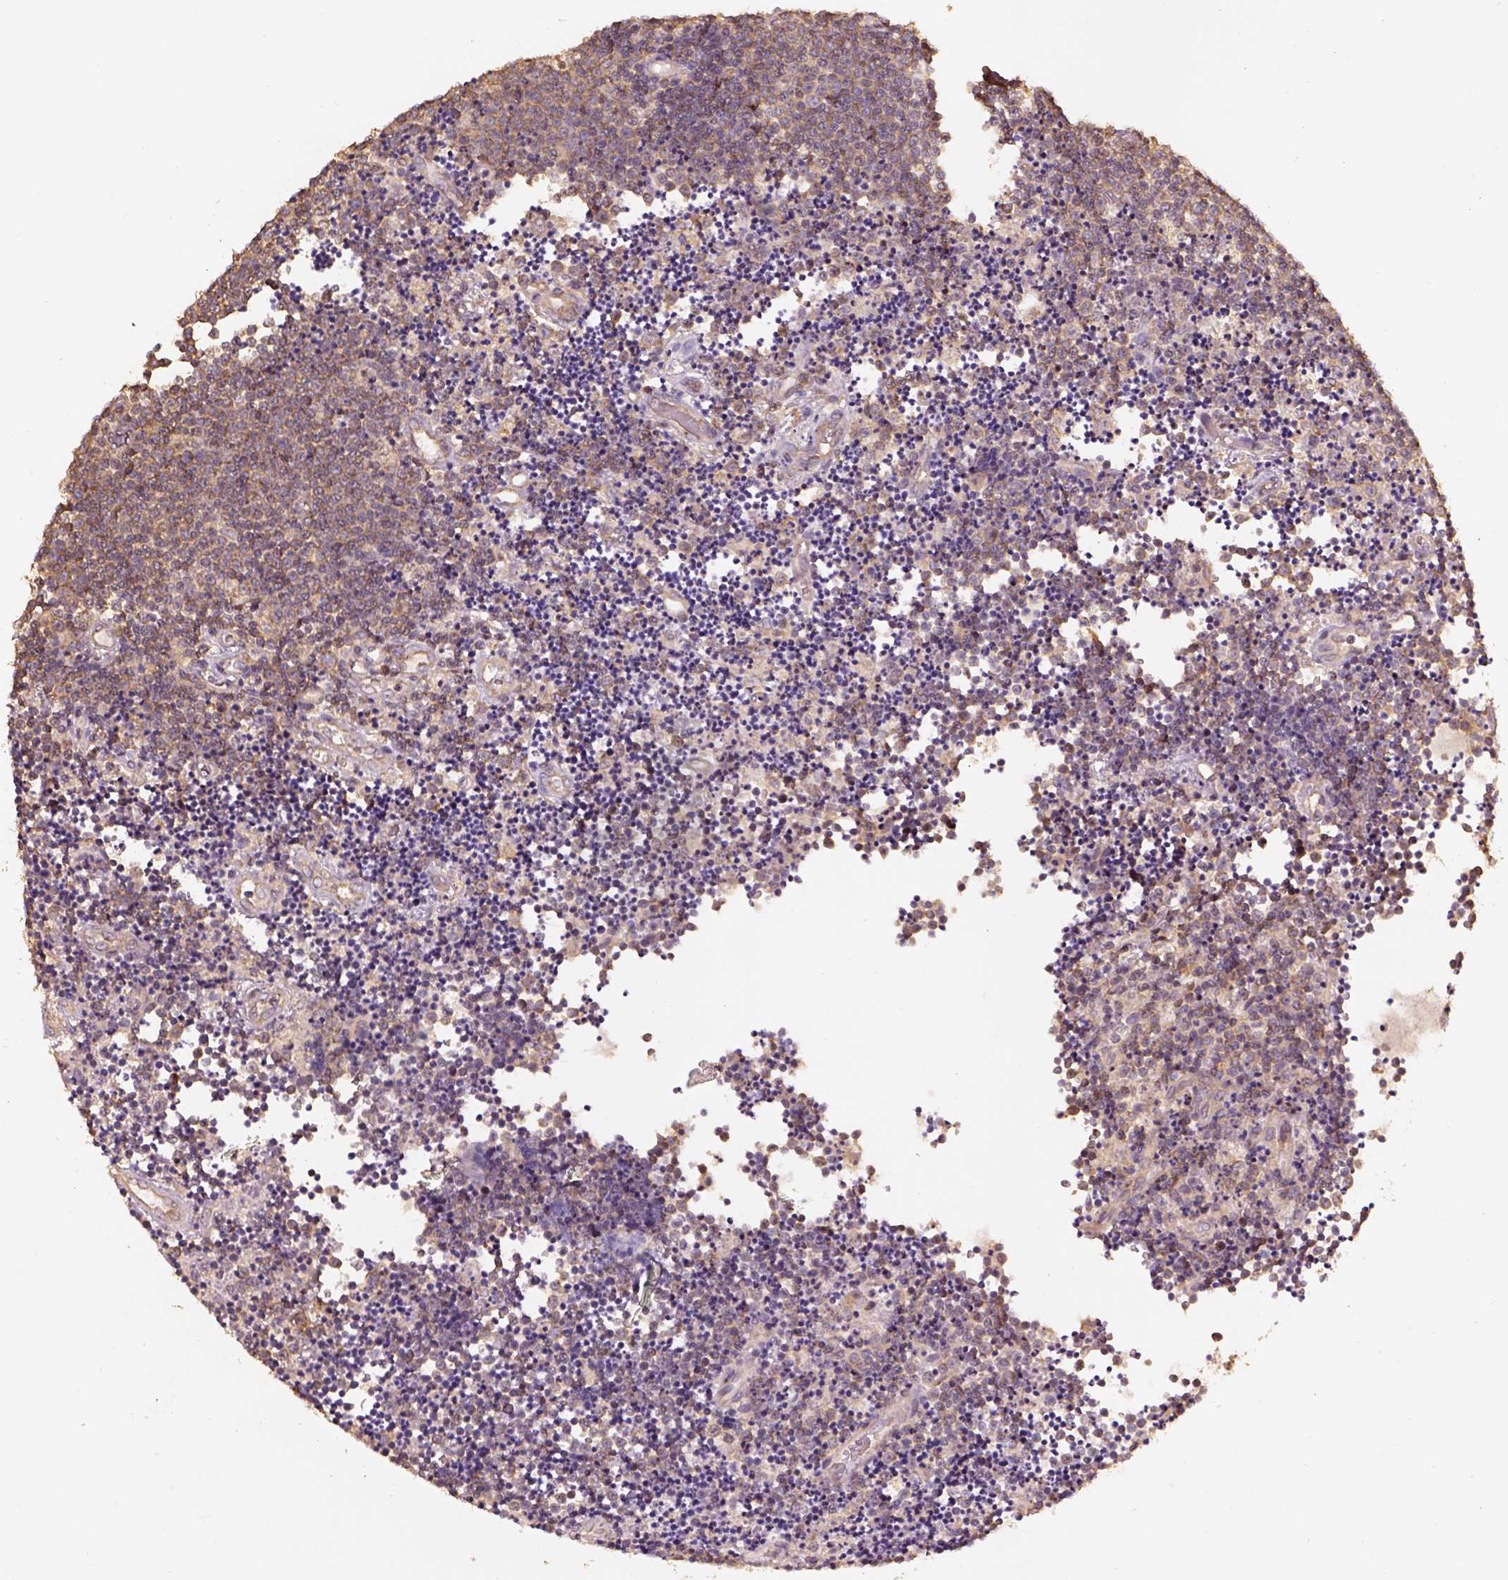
{"staining": {"intensity": "moderate", "quantity": ">75%", "location": "cytoplasmic/membranous"}, "tissue": "lymphoma", "cell_type": "Tumor cells", "image_type": "cancer", "snomed": [{"axis": "morphology", "description": "Malignant lymphoma, non-Hodgkin's type, Low grade"}, {"axis": "topography", "description": "Brain"}], "caption": "Immunohistochemical staining of low-grade malignant lymphoma, non-Hodgkin's type shows medium levels of moderate cytoplasmic/membranous positivity in about >75% of tumor cells.", "gene": "AP1B1", "patient": {"sex": "female", "age": 66}}